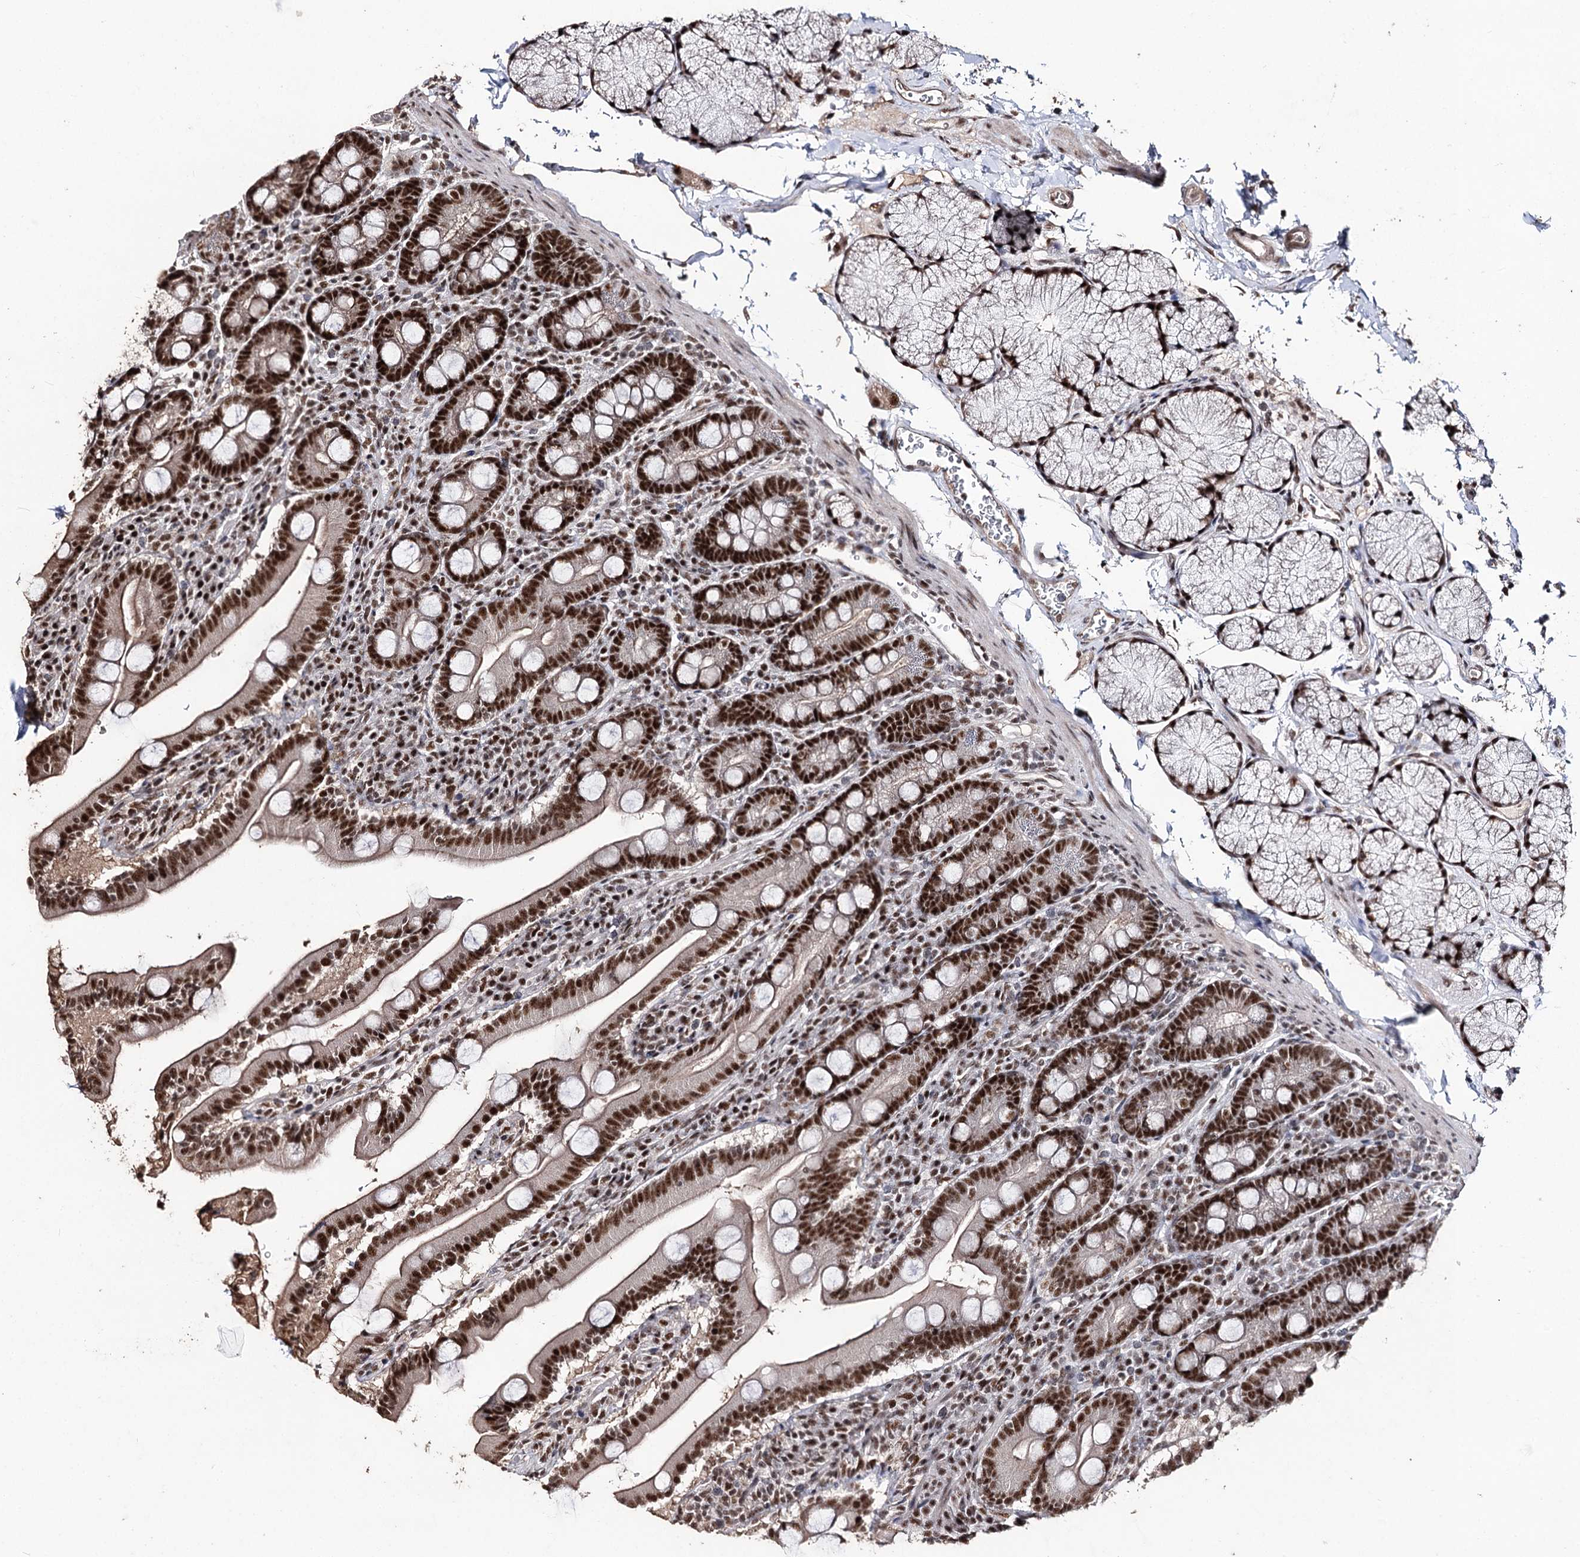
{"staining": {"intensity": "strong", "quantity": ">75%", "location": "nuclear"}, "tissue": "duodenum", "cell_type": "Glandular cells", "image_type": "normal", "snomed": [{"axis": "morphology", "description": "Normal tissue, NOS"}, {"axis": "topography", "description": "Duodenum"}], "caption": "Immunohistochemistry histopathology image of benign duodenum: duodenum stained using immunohistochemistry shows high levels of strong protein expression localized specifically in the nuclear of glandular cells, appearing as a nuclear brown color.", "gene": "U2SURP", "patient": {"sex": "male", "age": 35}}